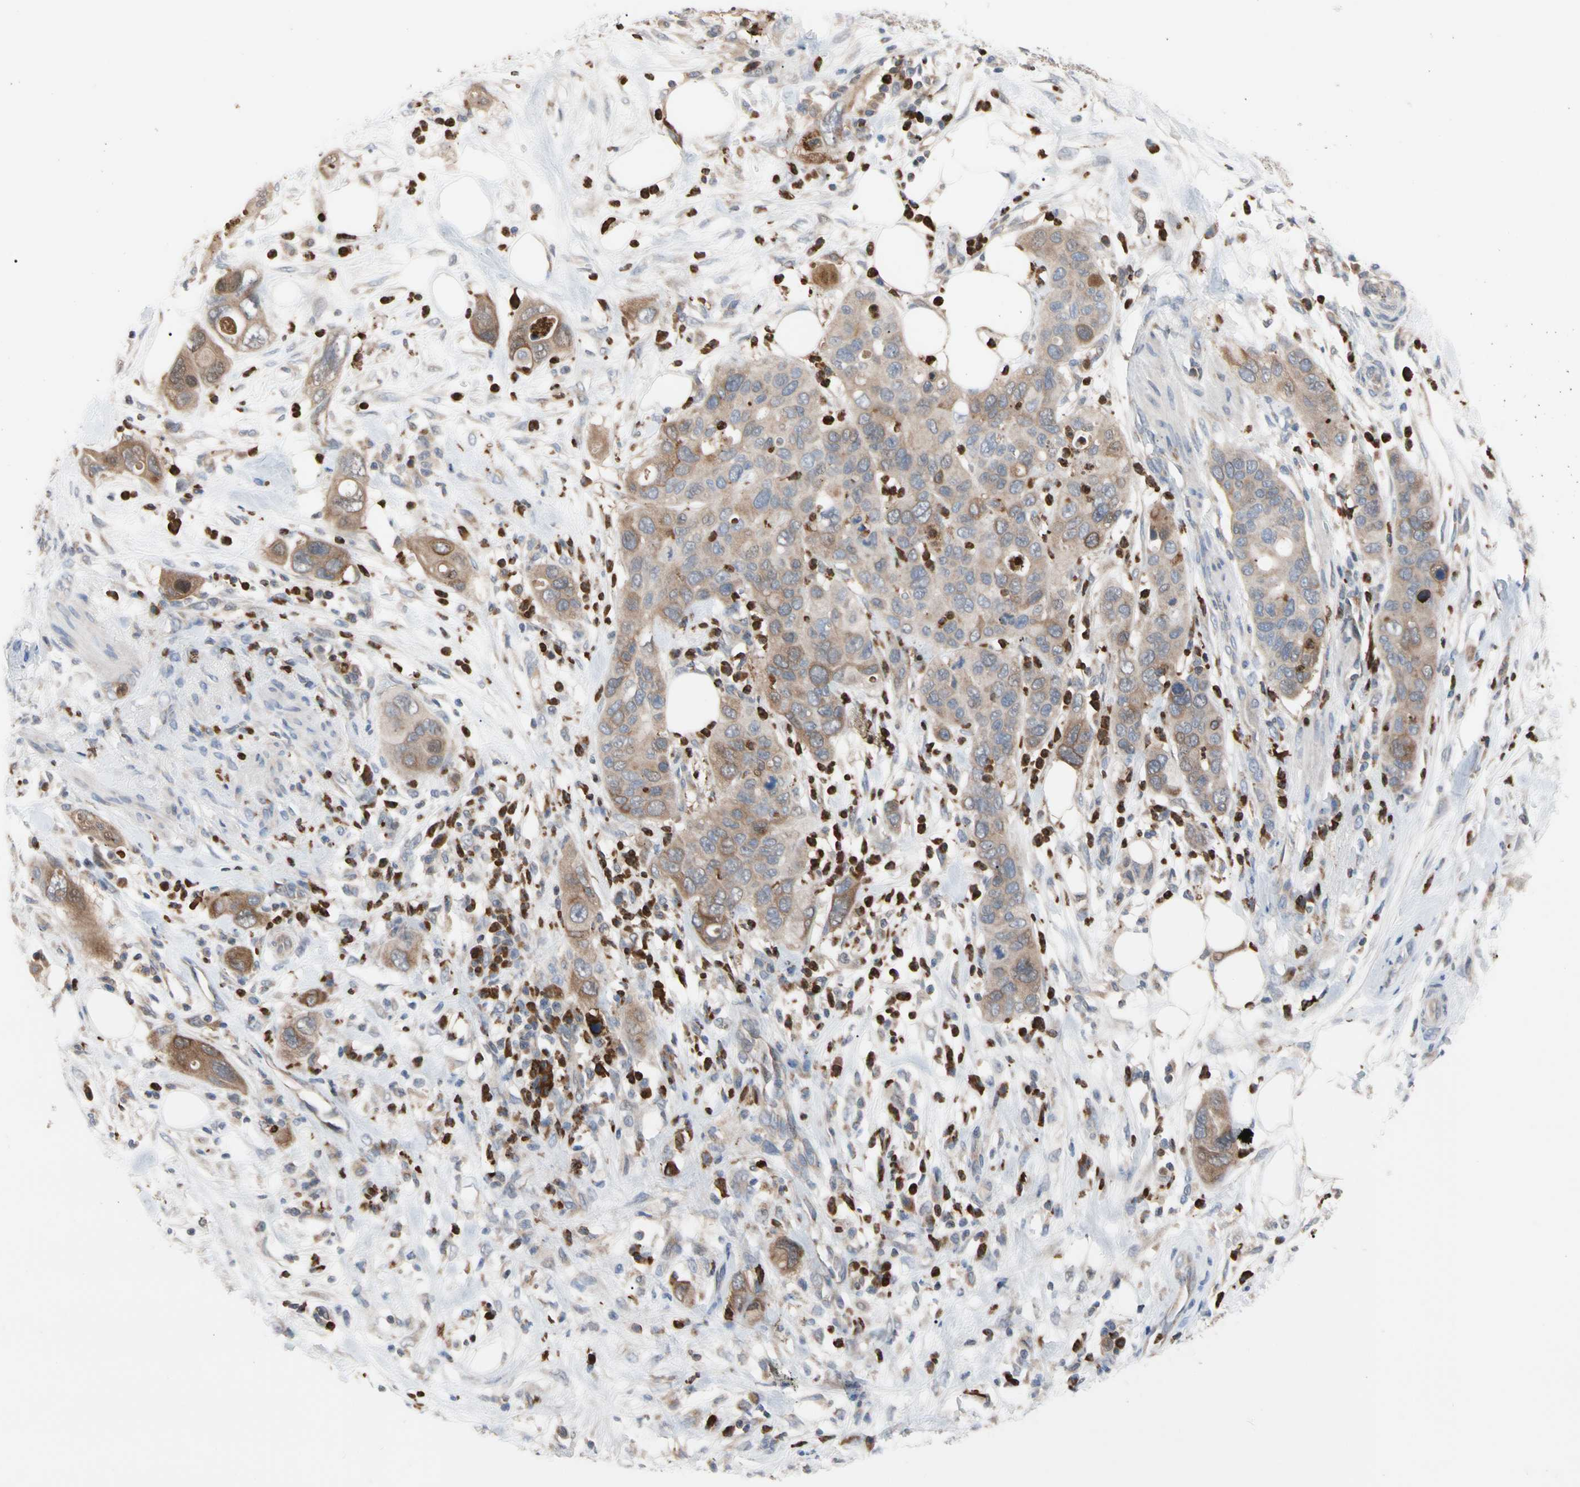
{"staining": {"intensity": "moderate", "quantity": ">75%", "location": "cytoplasmic/membranous"}, "tissue": "pancreatic cancer", "cell_type": "Tumor cells", "image_type": "cancer", "snomed": [{"axis": "morphology", "description": "Adenocarcinoma, NOS"}, {"axis": "topography", "description": "Pancreas"}], "caption": "Approximately >75% of tumor cells in pancreatic cancer (adenocarcinoma) exhibit moderate cytoplasmic/membranous protein positivity as visualized by brown immunohistochemical staining.", "gene": "MCL1", "patient": {"sex": "female", "age": 71}}